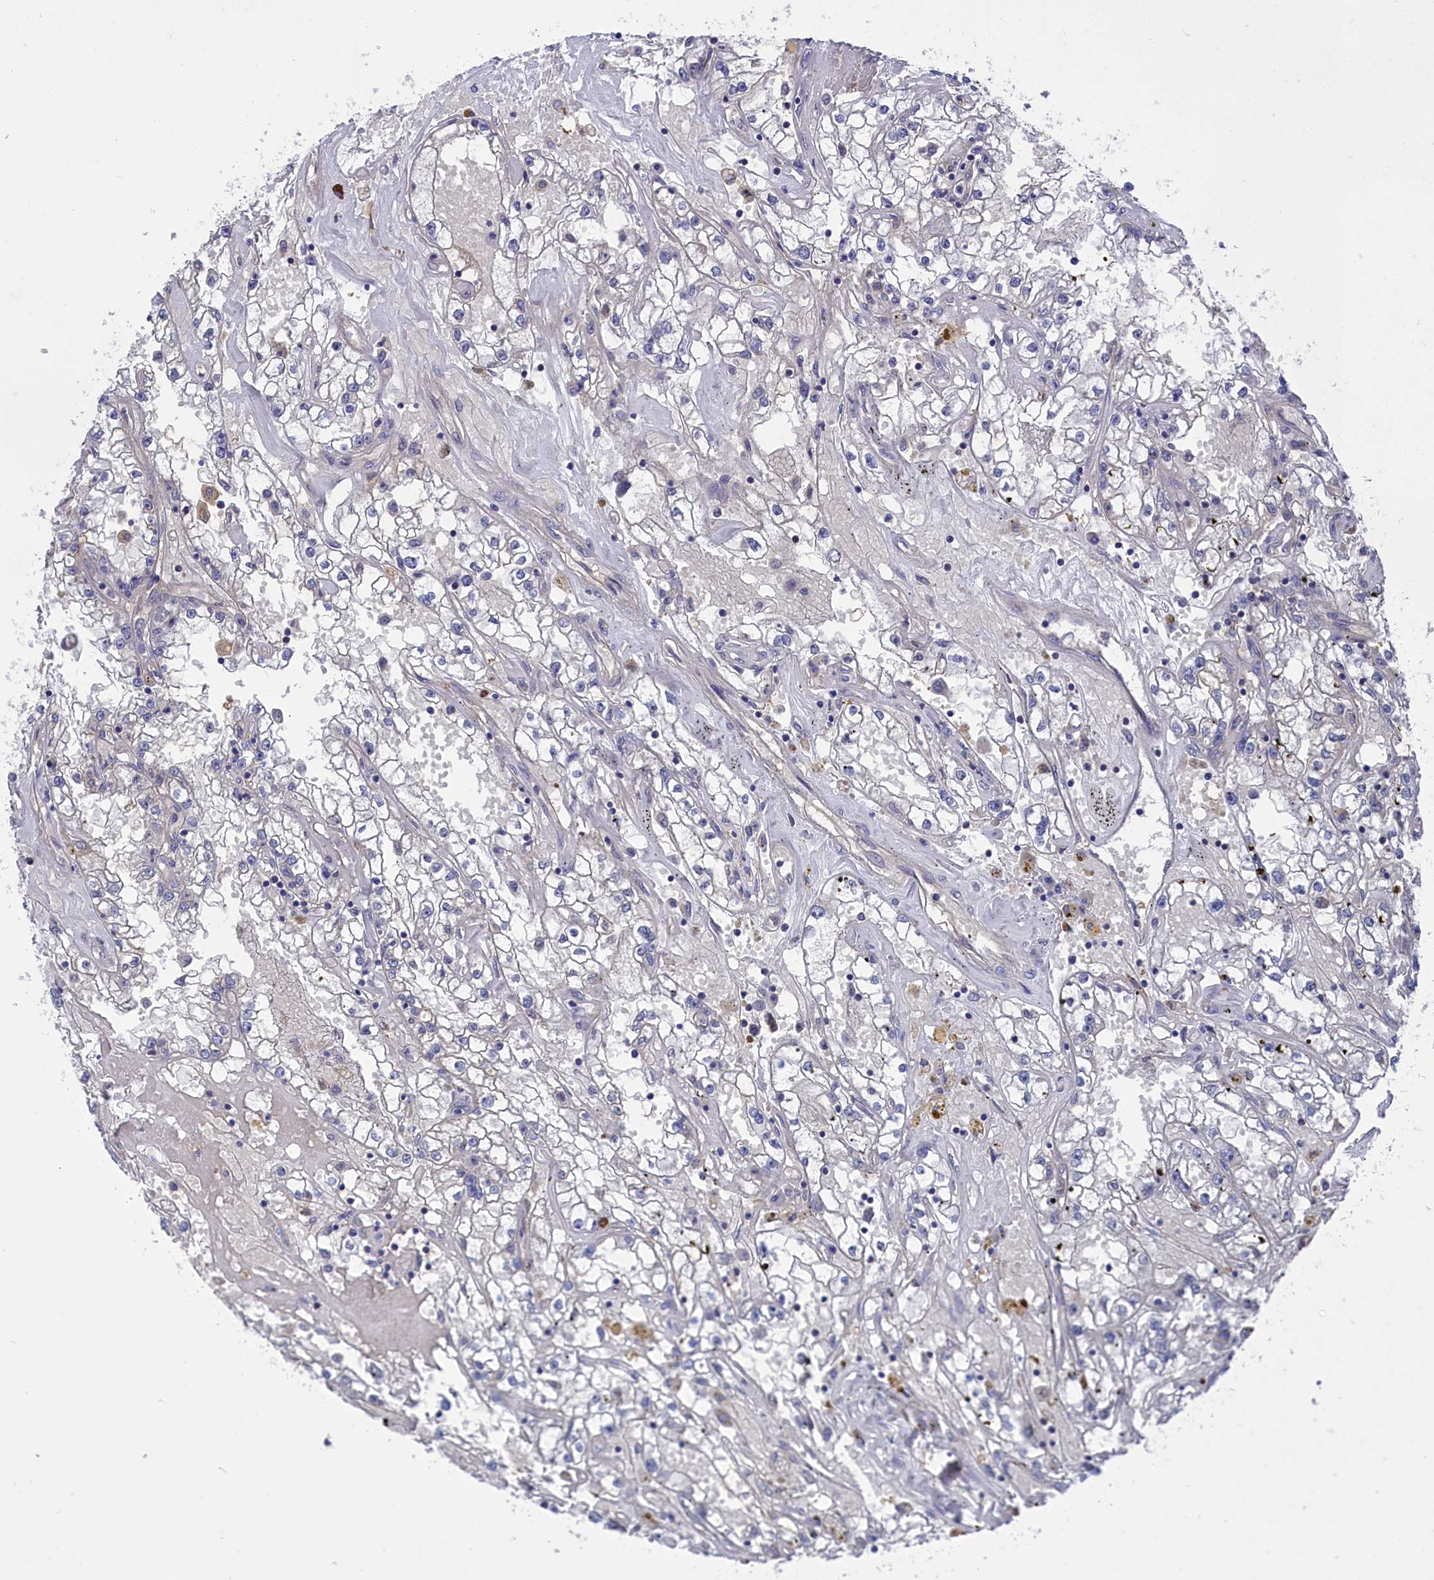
{"staining": {"intensity": "negative", "quantity": "none", "location": "none"}, "tissue": "renal cancer", "cell_type": "Tumor cells", "image_type": "cancer", "snomed": [{"axis": "morphology", "description": "Adenocarcinoma, NOS"}, {"axis": "topography", "description": "Kidney"}], "caption": "The histopathology image reveals no significant staining in tumor cells of renal cancer (adenocarcinoma).", "gene": "NUTF2", "patient": {"sex": "male", "age": 56}}